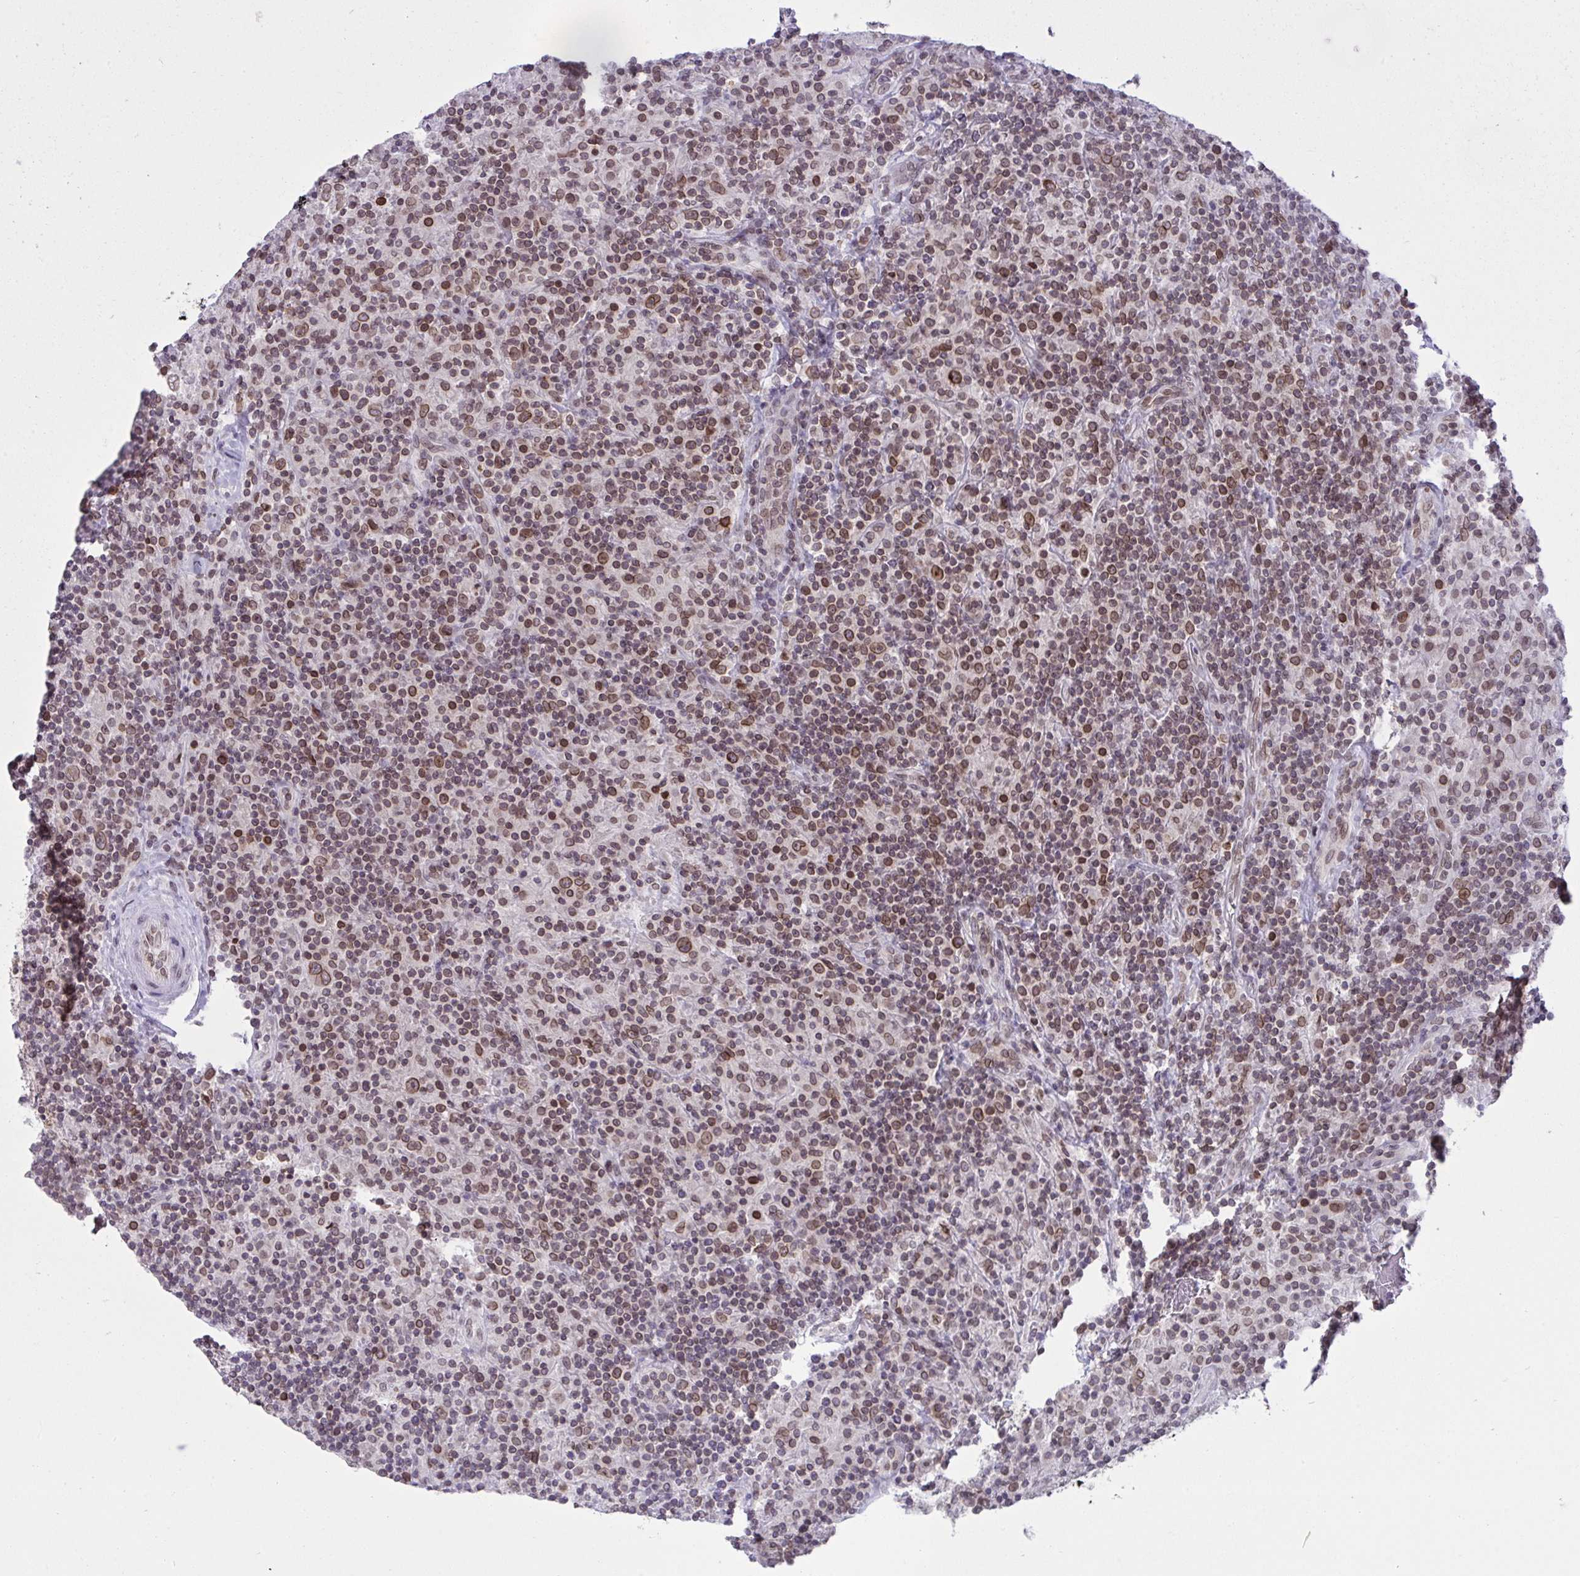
{"staining": {"intensity": "moderate", "quantity": ">75%", "location": "cytoplasmic/membranous,nuclear"}, "tissue": "lymphoma", "cell_type": "Tumor cells", "image_type": "cancer", "snomed": [{"axis": "morphology", "description": "Hodgkin's disease, NOS"}, {"axis": "topography", "description": "Lymph node"}], "caption": "Protein staining shows moderate cytoplasmic/membranous and nuclear positivity in approximately >75% of tumor cells in Hodgkin's disease. (DAB (3,3'-diaminobenzidine) IHC with brightfield microscopy, high magnification).", "gene": "RANBP2", "patient": {"sex": "male", "age": 70}}